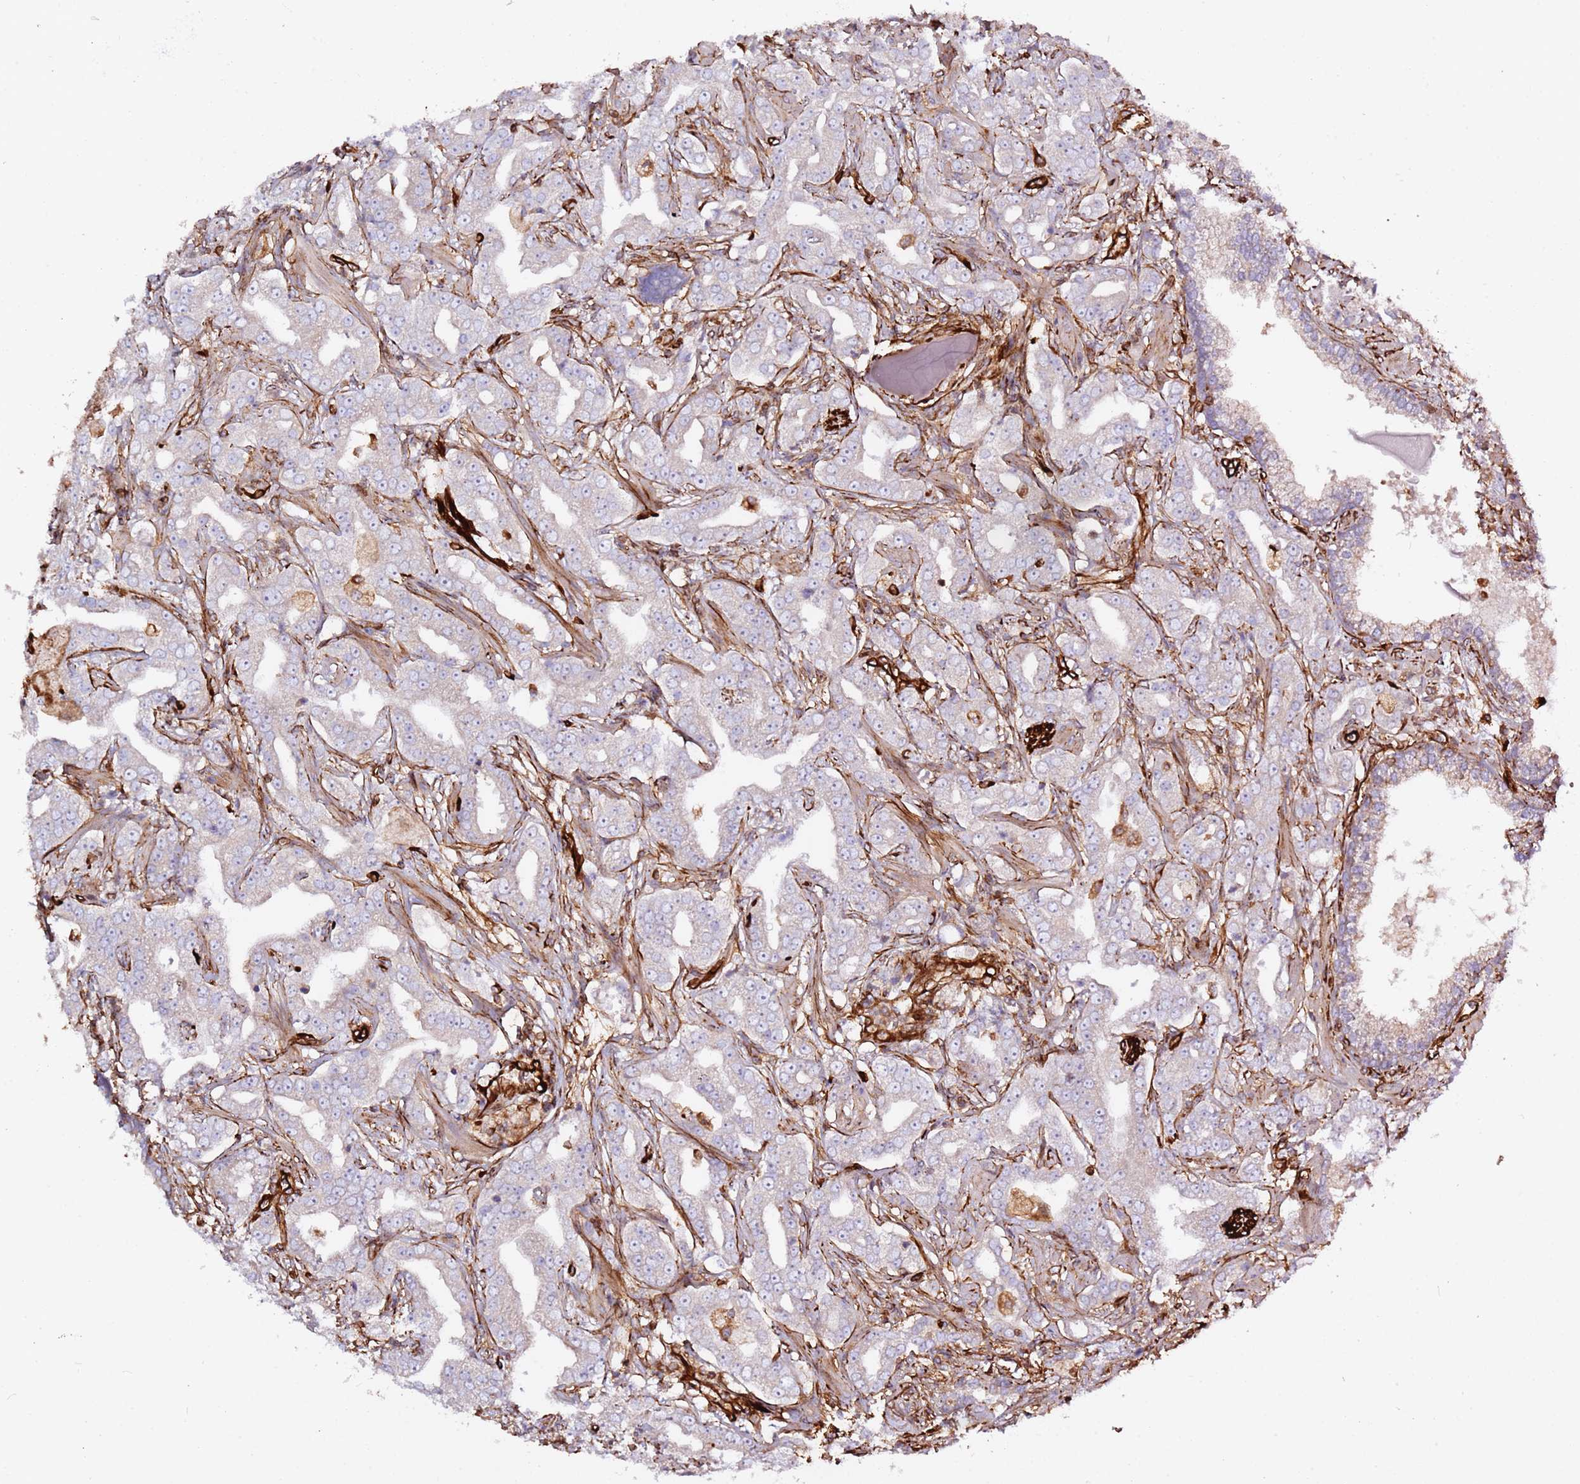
{"staining": {"intensity": "negative", "quantity": "none", "location": "none"}, "tissue": "prostate cancer", "cell_type": "Tumor cells", "image_type": "cancer", "snomed": [{"axis": "morphology", "description": "Adenocarcinoma, High grade"}, {"axis": "topography", "description": "Prostate"}], "caption": "Tumor cells are negative for protein expression in human prostate cancer (adenocarcinoma (high-grade)).", "gene": "MRGPRE", "patient": {"sex": "male", "age": 63}}